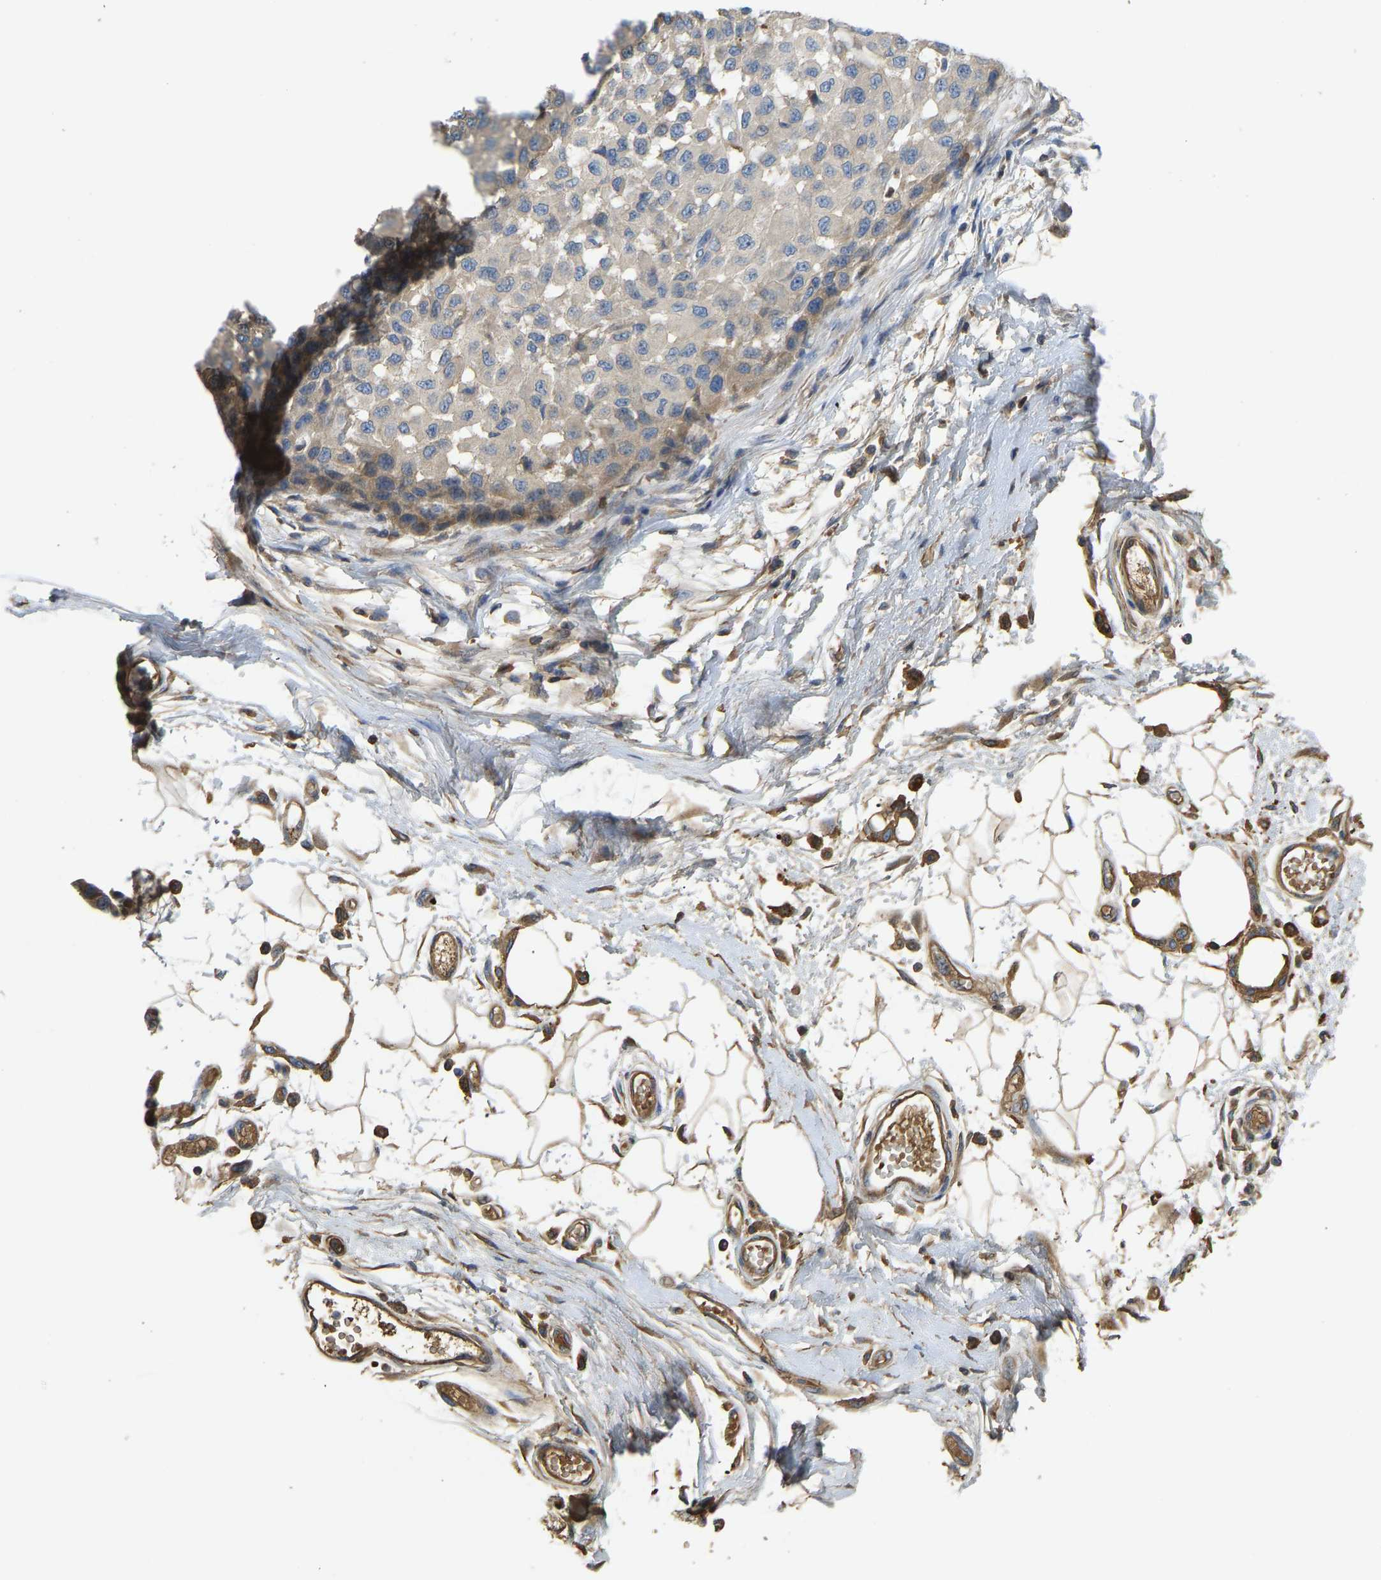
{"staining": {"intensity": "moderate", "quantity": ">75%", "location": "cytoplasmic/membranous"}, "tissue": "melanoma", "cell_type": "Tumor cells", "image_type": "cancer", "snomed": [{"axis": "morphology", "description": "Malignant melanoma, NOS"}, {"axis": "topography", "description": "Skin"}], "caption": "Immunohistochemistry (IHC) of human malignant melanoma displays medium levels of moderate cytoplasmic/membranous positivity in approximately >75% of tumor cells. (Stains: DAB (3,3'-diaminobenzidine) in brown, nuclei in blue, Microscopy: brightfield microscopy at high magnification).", "gene": "VCPKMT", "patient": {"sex": "male", "age": 62}}